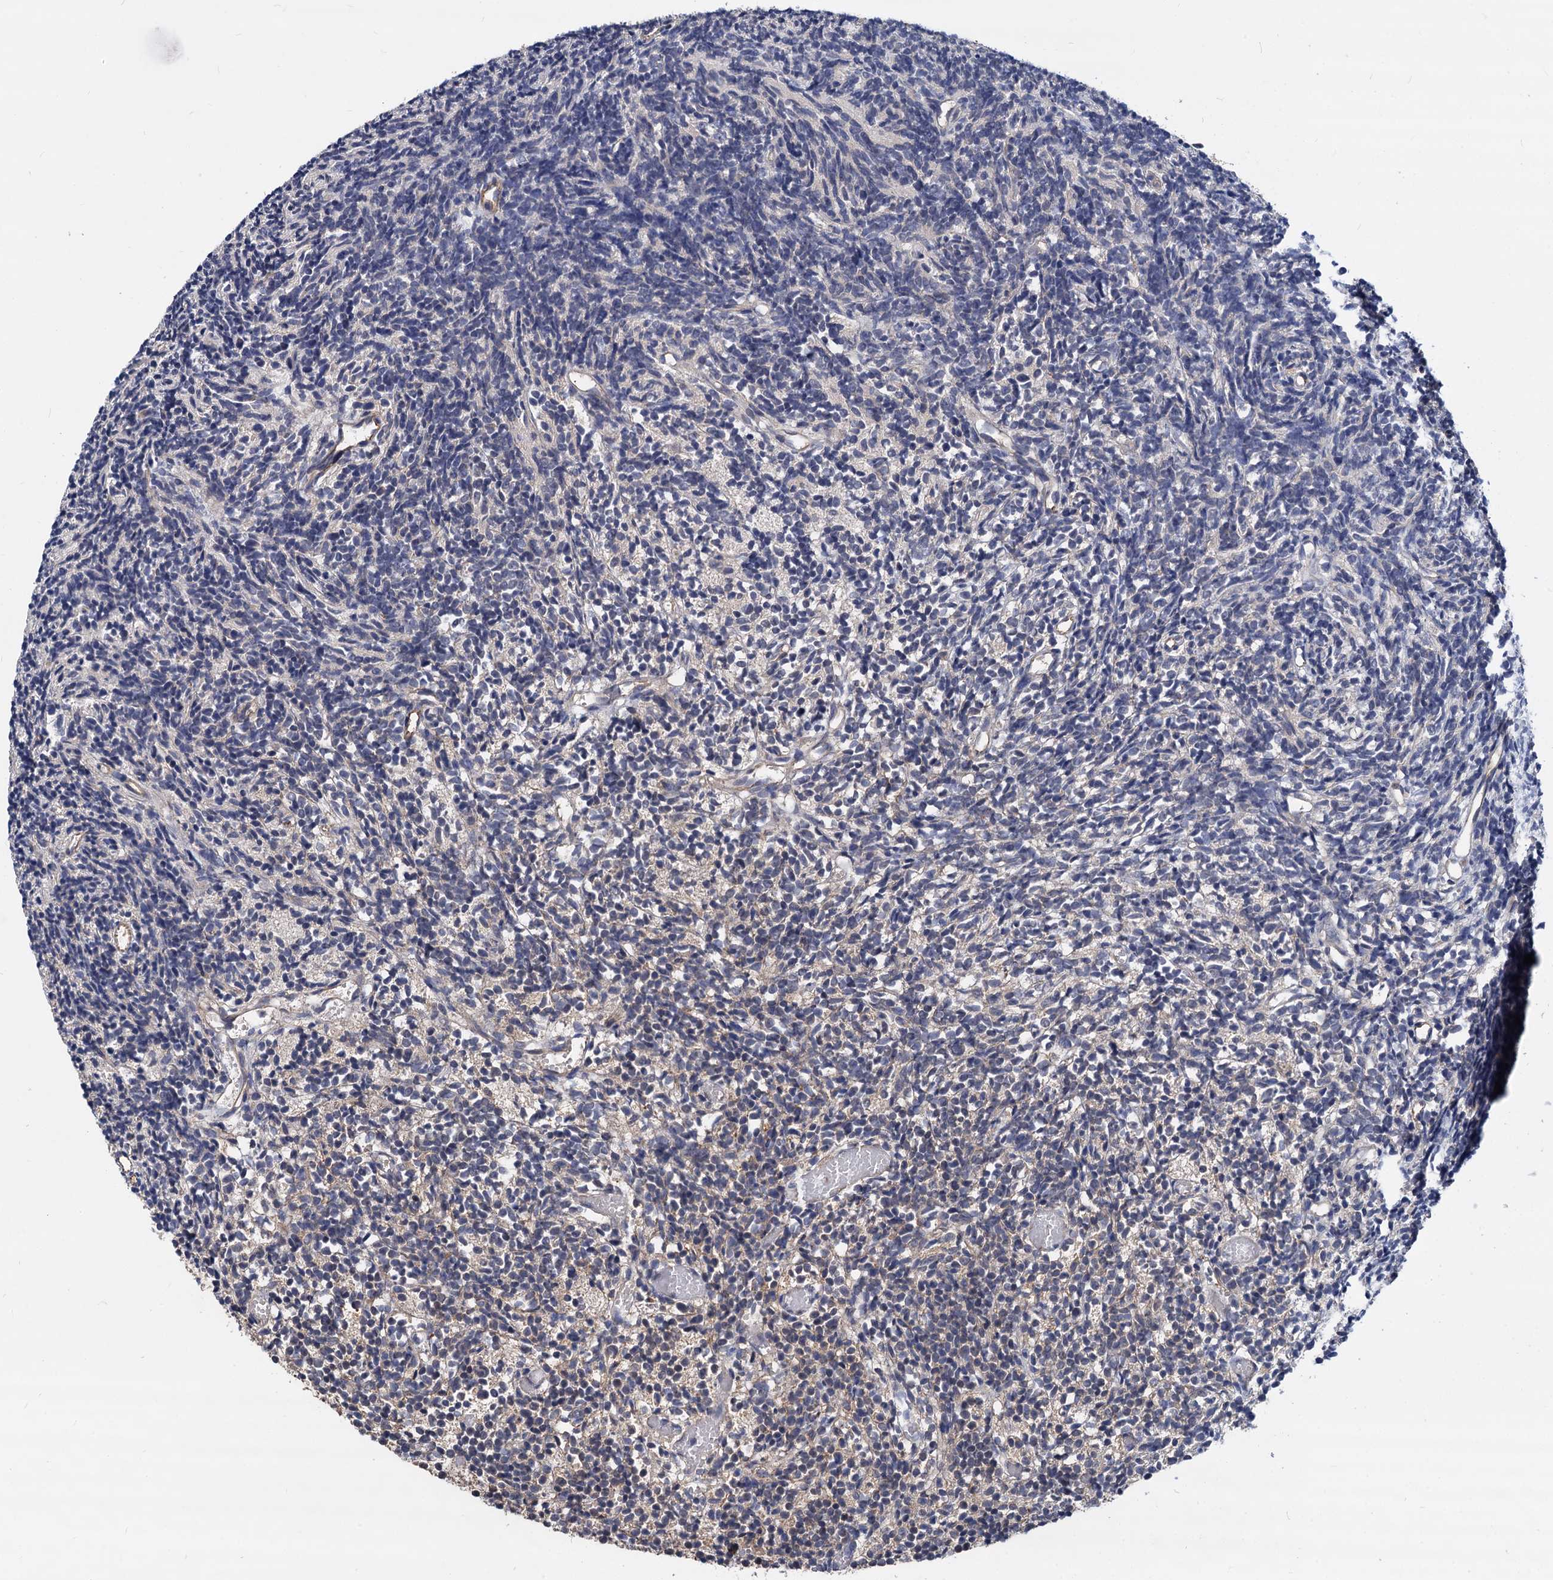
{"staining": {"intensity": "negative", "quantity": "none", "location": "none"}, "tissue": "glioma", "cell_type": "Tumor cells", "image_type": "cancer", "snomed": [{"axis": "morphology", "description": "Glioma, malignant, Low grade"}, {"axis": "topography", "description": "Brain"}], "caption": "The photomicrograph exhibits no staining of tumor cells in malignant low-grade glioma. (IHC, brightfield microscopy, high magnification).", "gene": "PSMD4", "patient": {"sex": "female", "age": 1}}